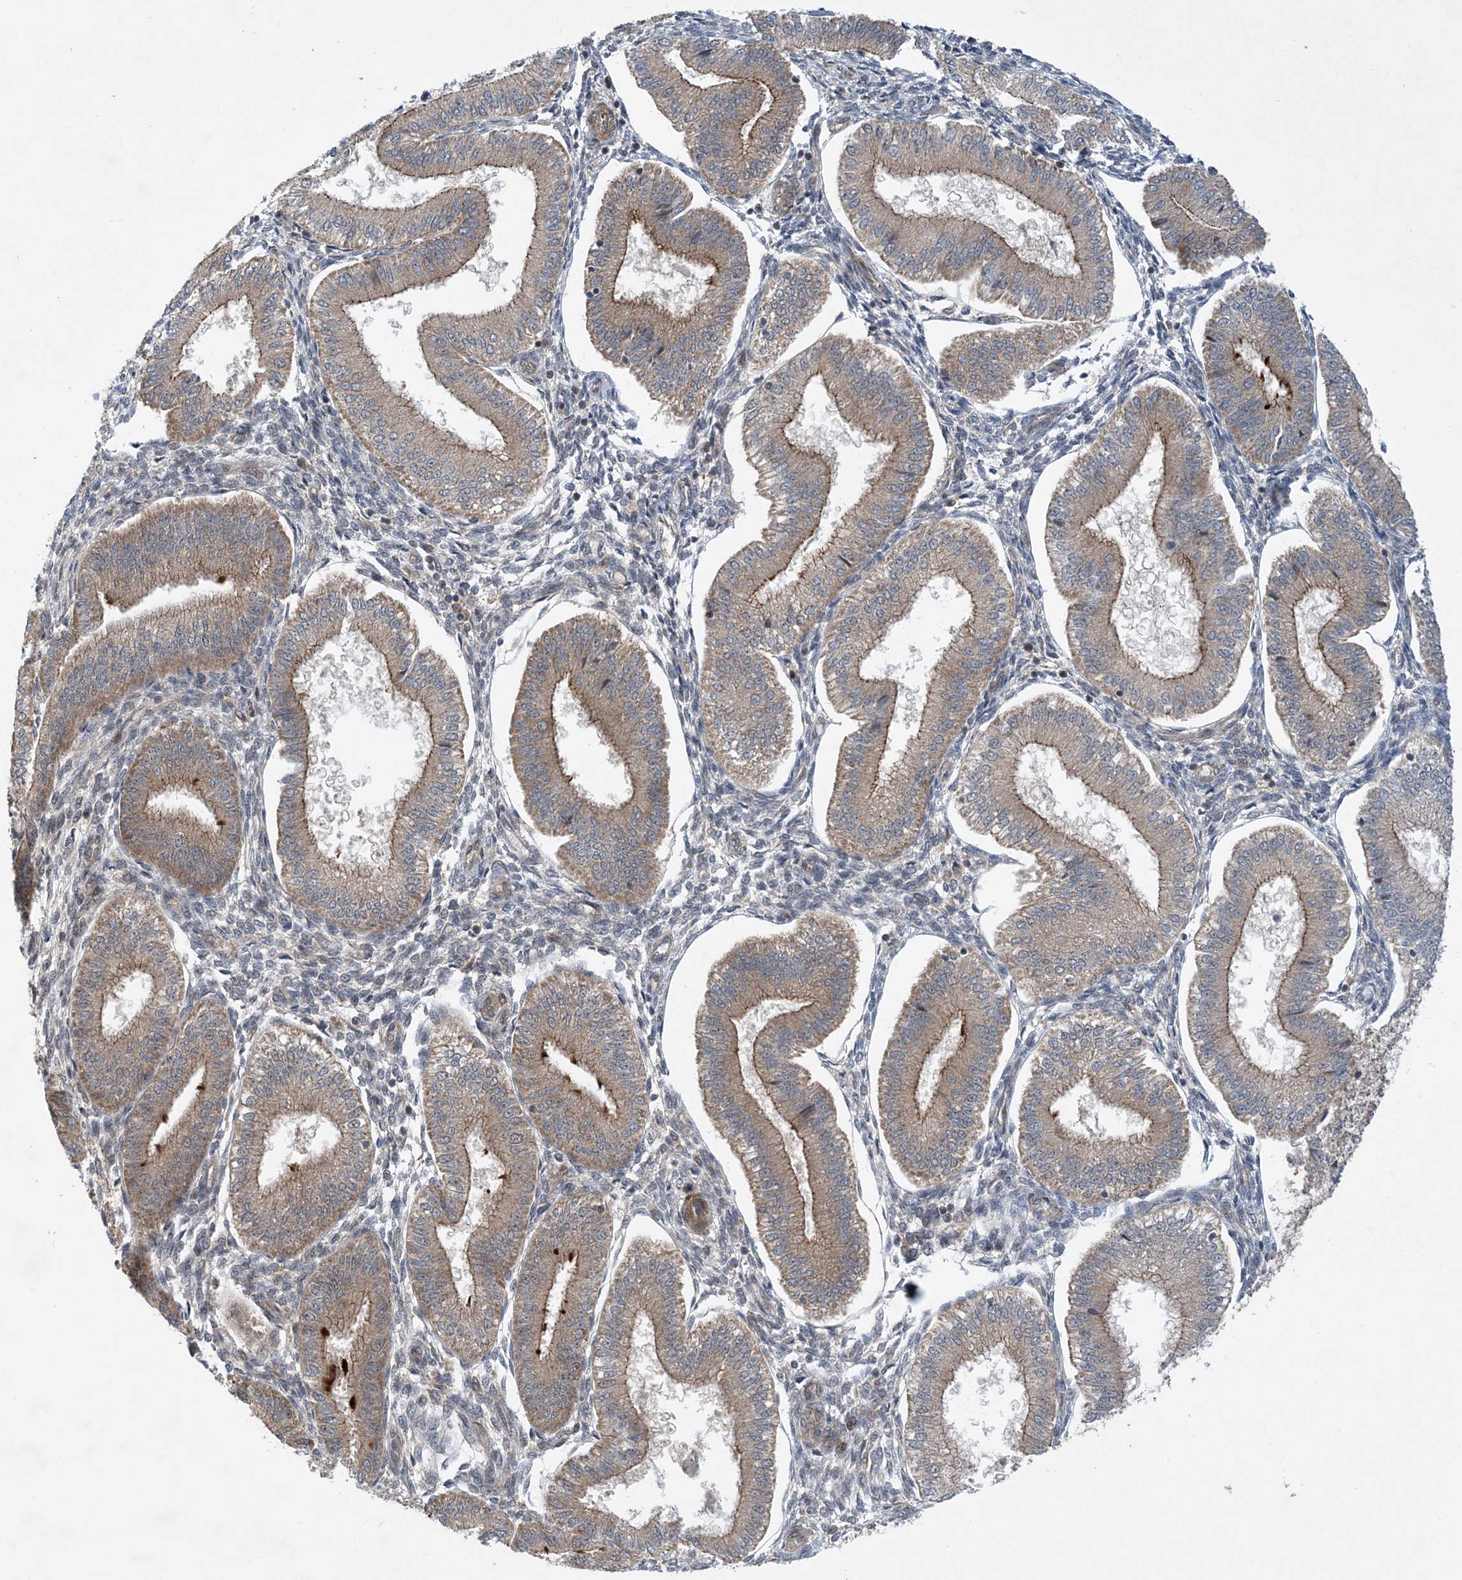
{"staining": {"intensity": "moderate", "quantity": "<25%", "location": "cytoplasmic/membranous"}, "tissue": "endometrium", "cell_type": "Cells in endometrial stroma", "image_type": "normal", "snomed": [{"axis": "morphology", "description": "Normal tissue, NOS"}, {"axis": "topography", "description": "Endometrium"}], "caption": "Endometrium stained with a protein marker shows moderate staining in cells in endometrial stroma.", "gene": "HEMK1", "patient": {"sex": "female", "age": 39}}